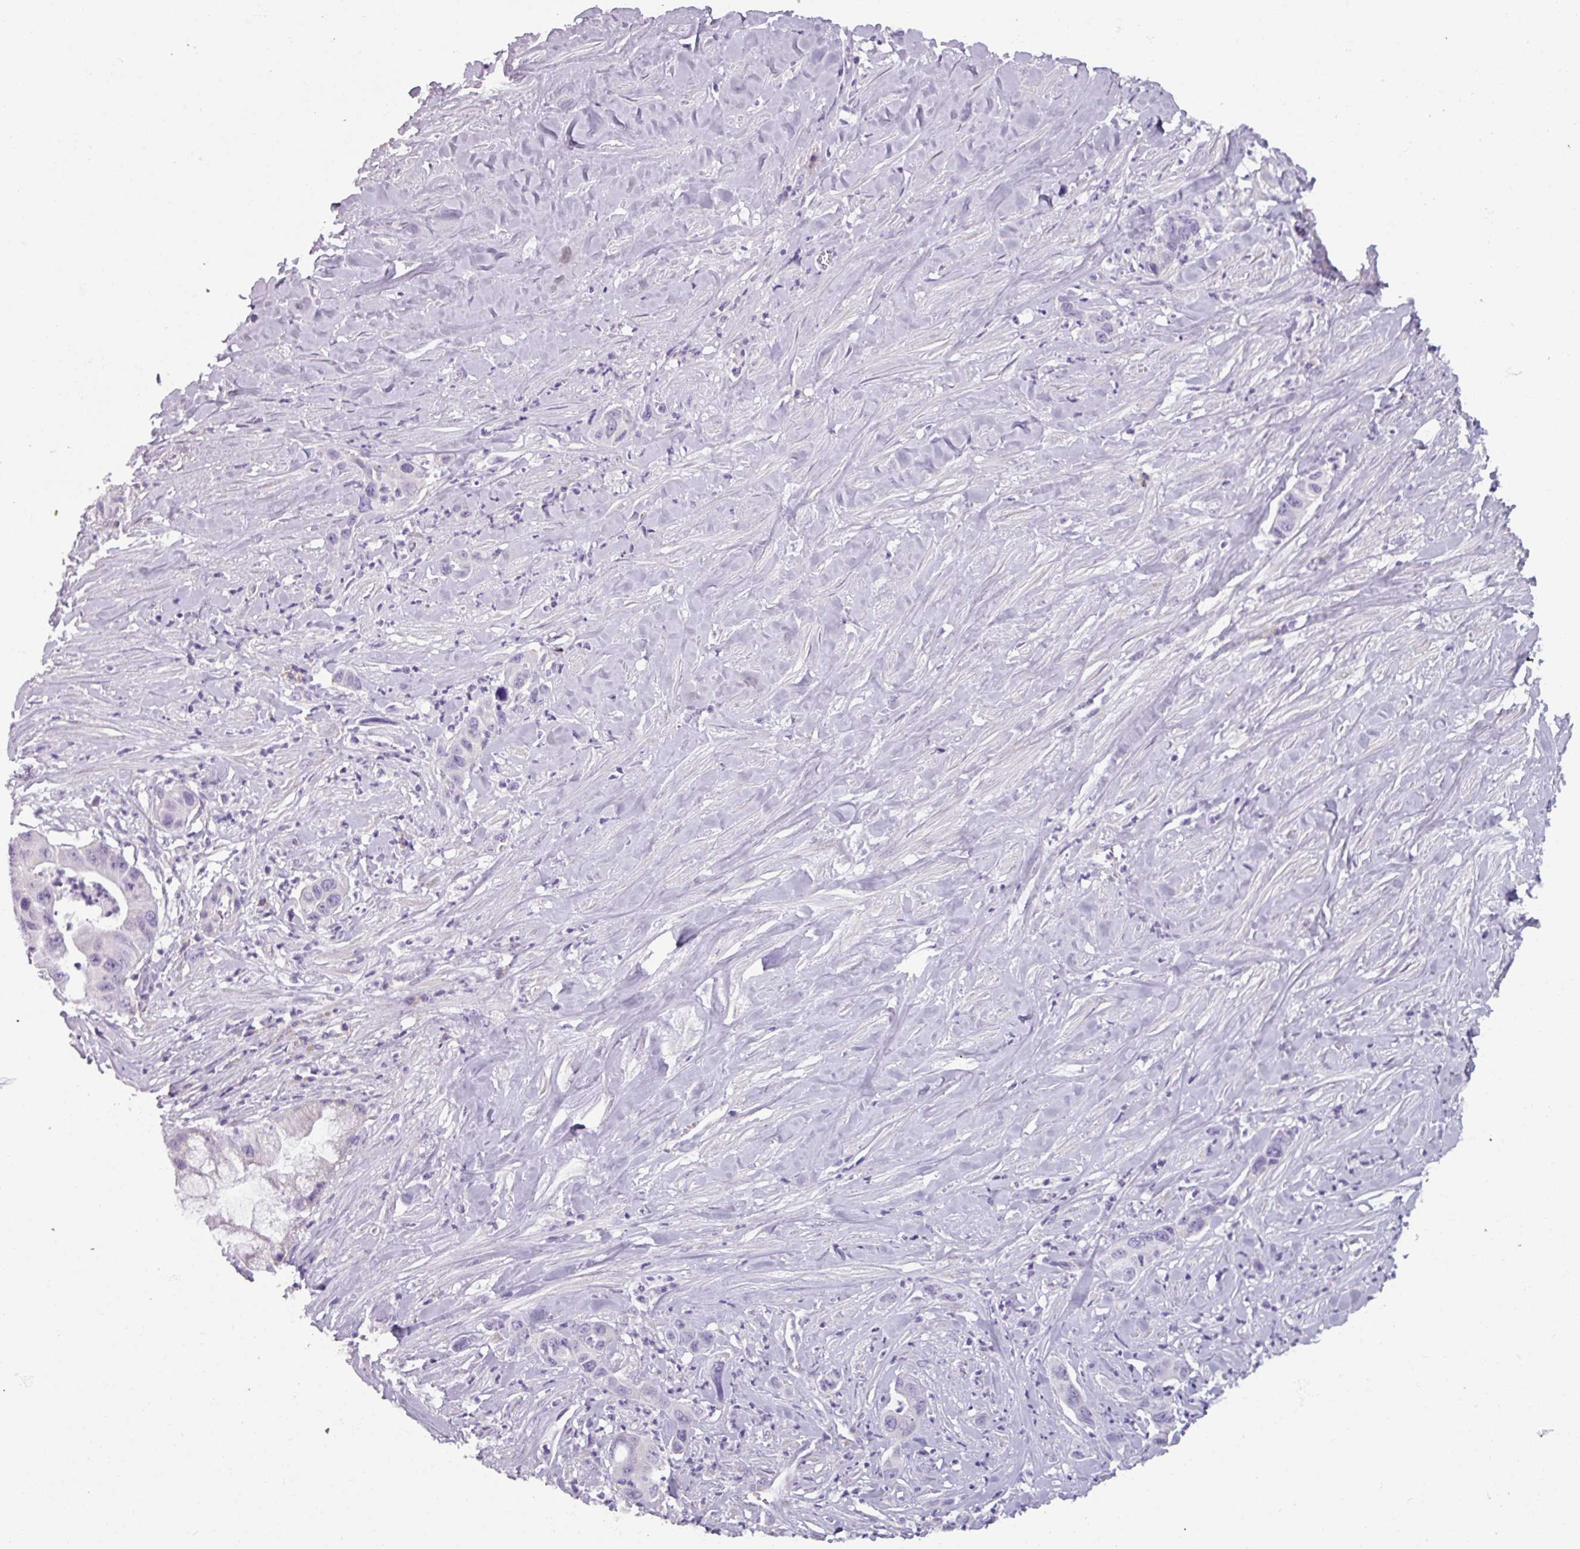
{"staining": {"intensity": "negative", "quantity": "none", "location": "none"}, "tissue": "pancreatic cancer", "cell_type": "Tumor cells", "image_type": "cancer", "snomed": [{"axis": "morphology", "description": "Adenocarcinoma, NOS"}, {"axis": "topography", "description": "Pancreas"}], "caption": "Immunohistochemical staining of adenocarcinoma (pancreatic) displays no significant positivity in tumor cells. (Stains: DAB IHC with hematoxylin counter stain, Microscopy: brightfield microscopy at high magnification).", "gene": "SMIM11", "patient": {"sex": "male", "age": 73}}